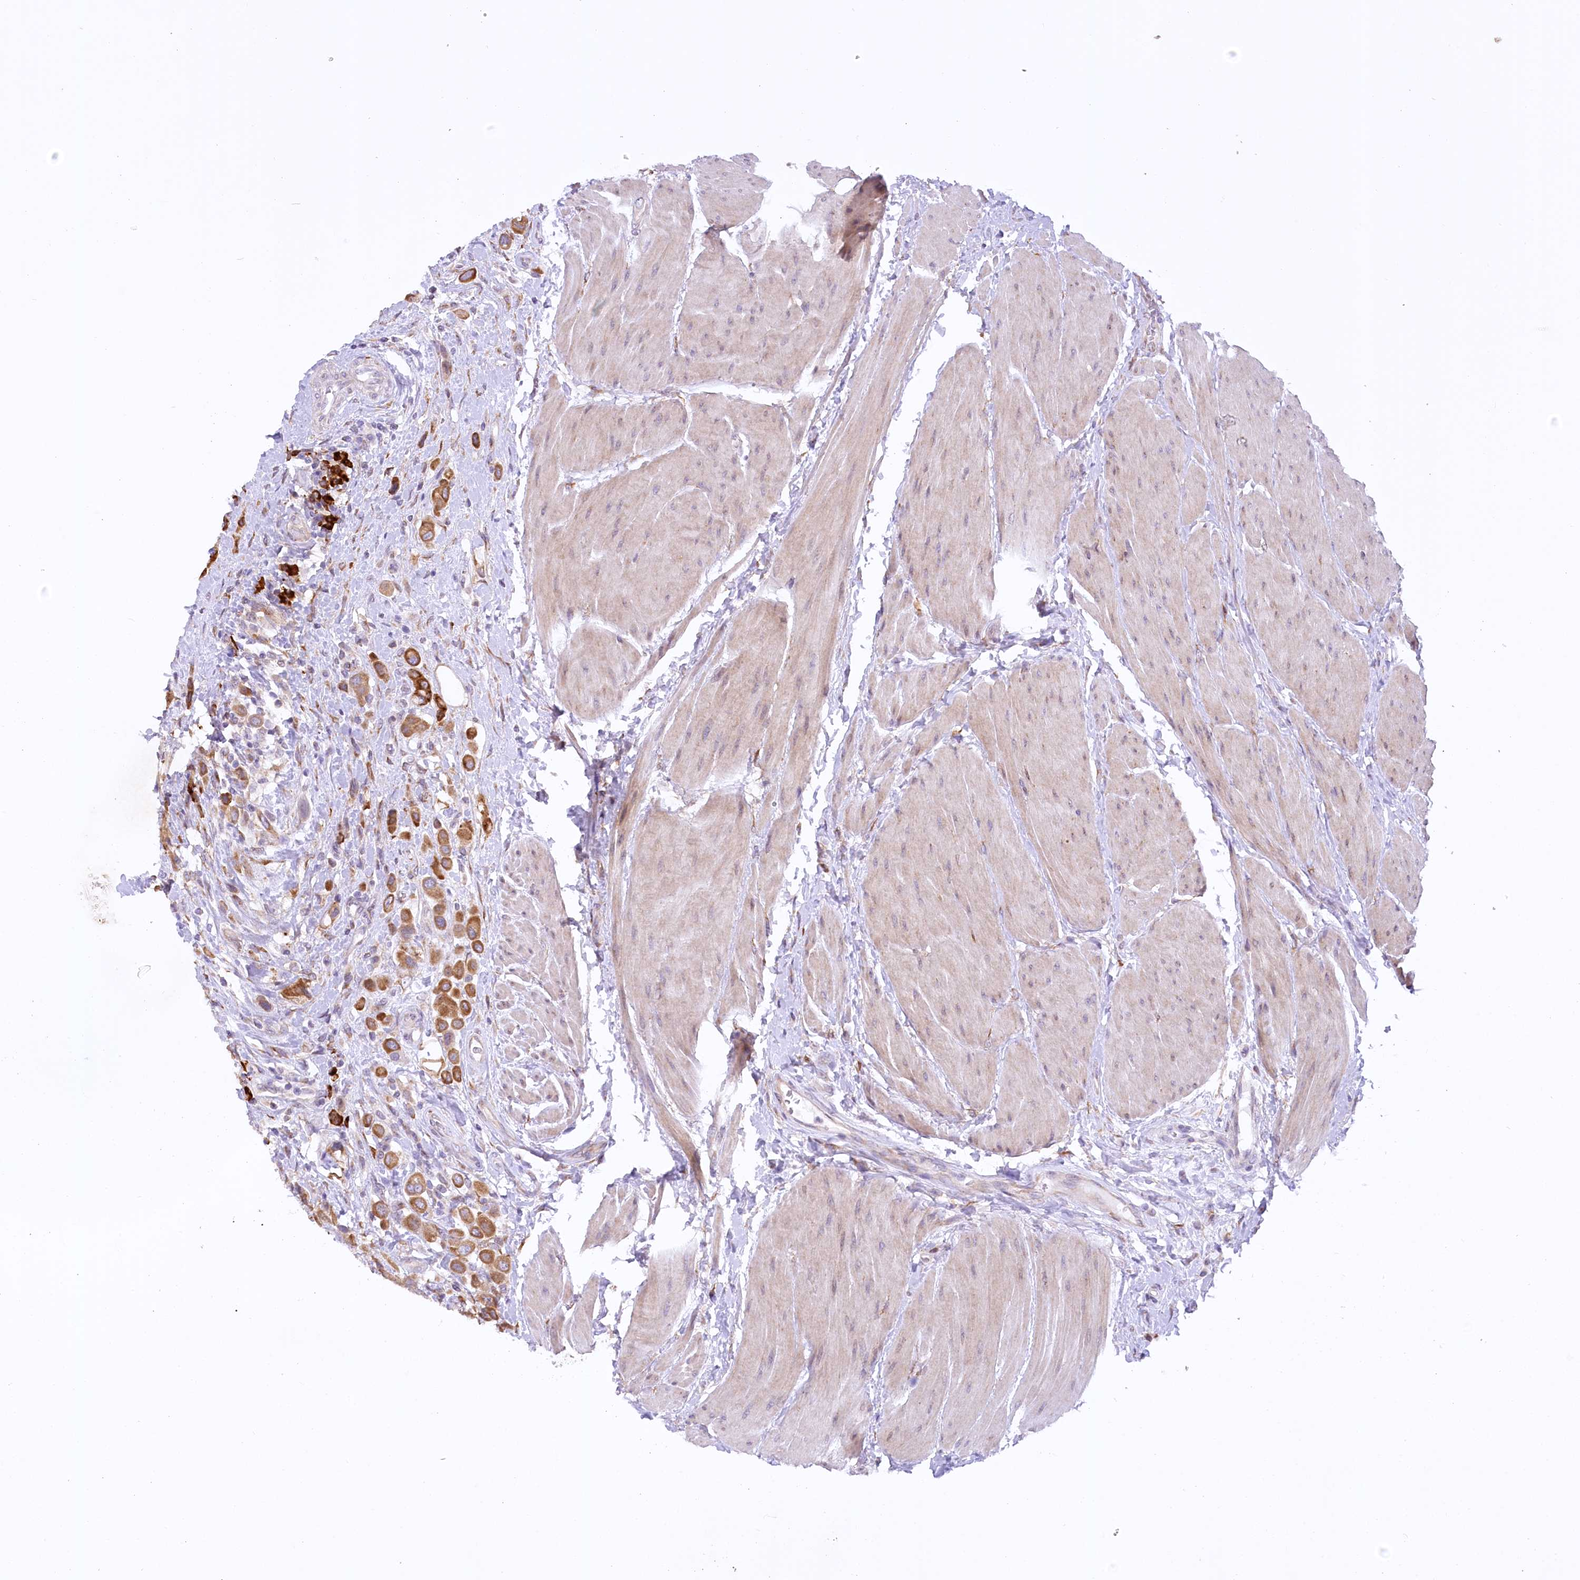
{"staining": {"intensity": "moderate", "quantity": ">75%", "location": "cytoplasmic/membranous"}, "tissue": "urothelial cancer", "cell_type": "Tumor cells", "image_type": "cancer", "snomed": [{"axis": "morphology", "description": "Urothelial carcinoma, High grade"}, {"axis": "topography", "description": "Urinary bladder"}], "caption": "Immunohistochemical staining of human high-grade urothelial carcinoma demonstrates moderate cytoplasmic/membranous protein staining in approximately >75% of tumor cells. (Stains: DAB (3,3'-diaminobenzidine) in brown, nuclei in blue, Microscopy: brightfield microscopy at high magnification).", "gene": "NCKAP5", "patient": {"sex": "male", "age": 50}}